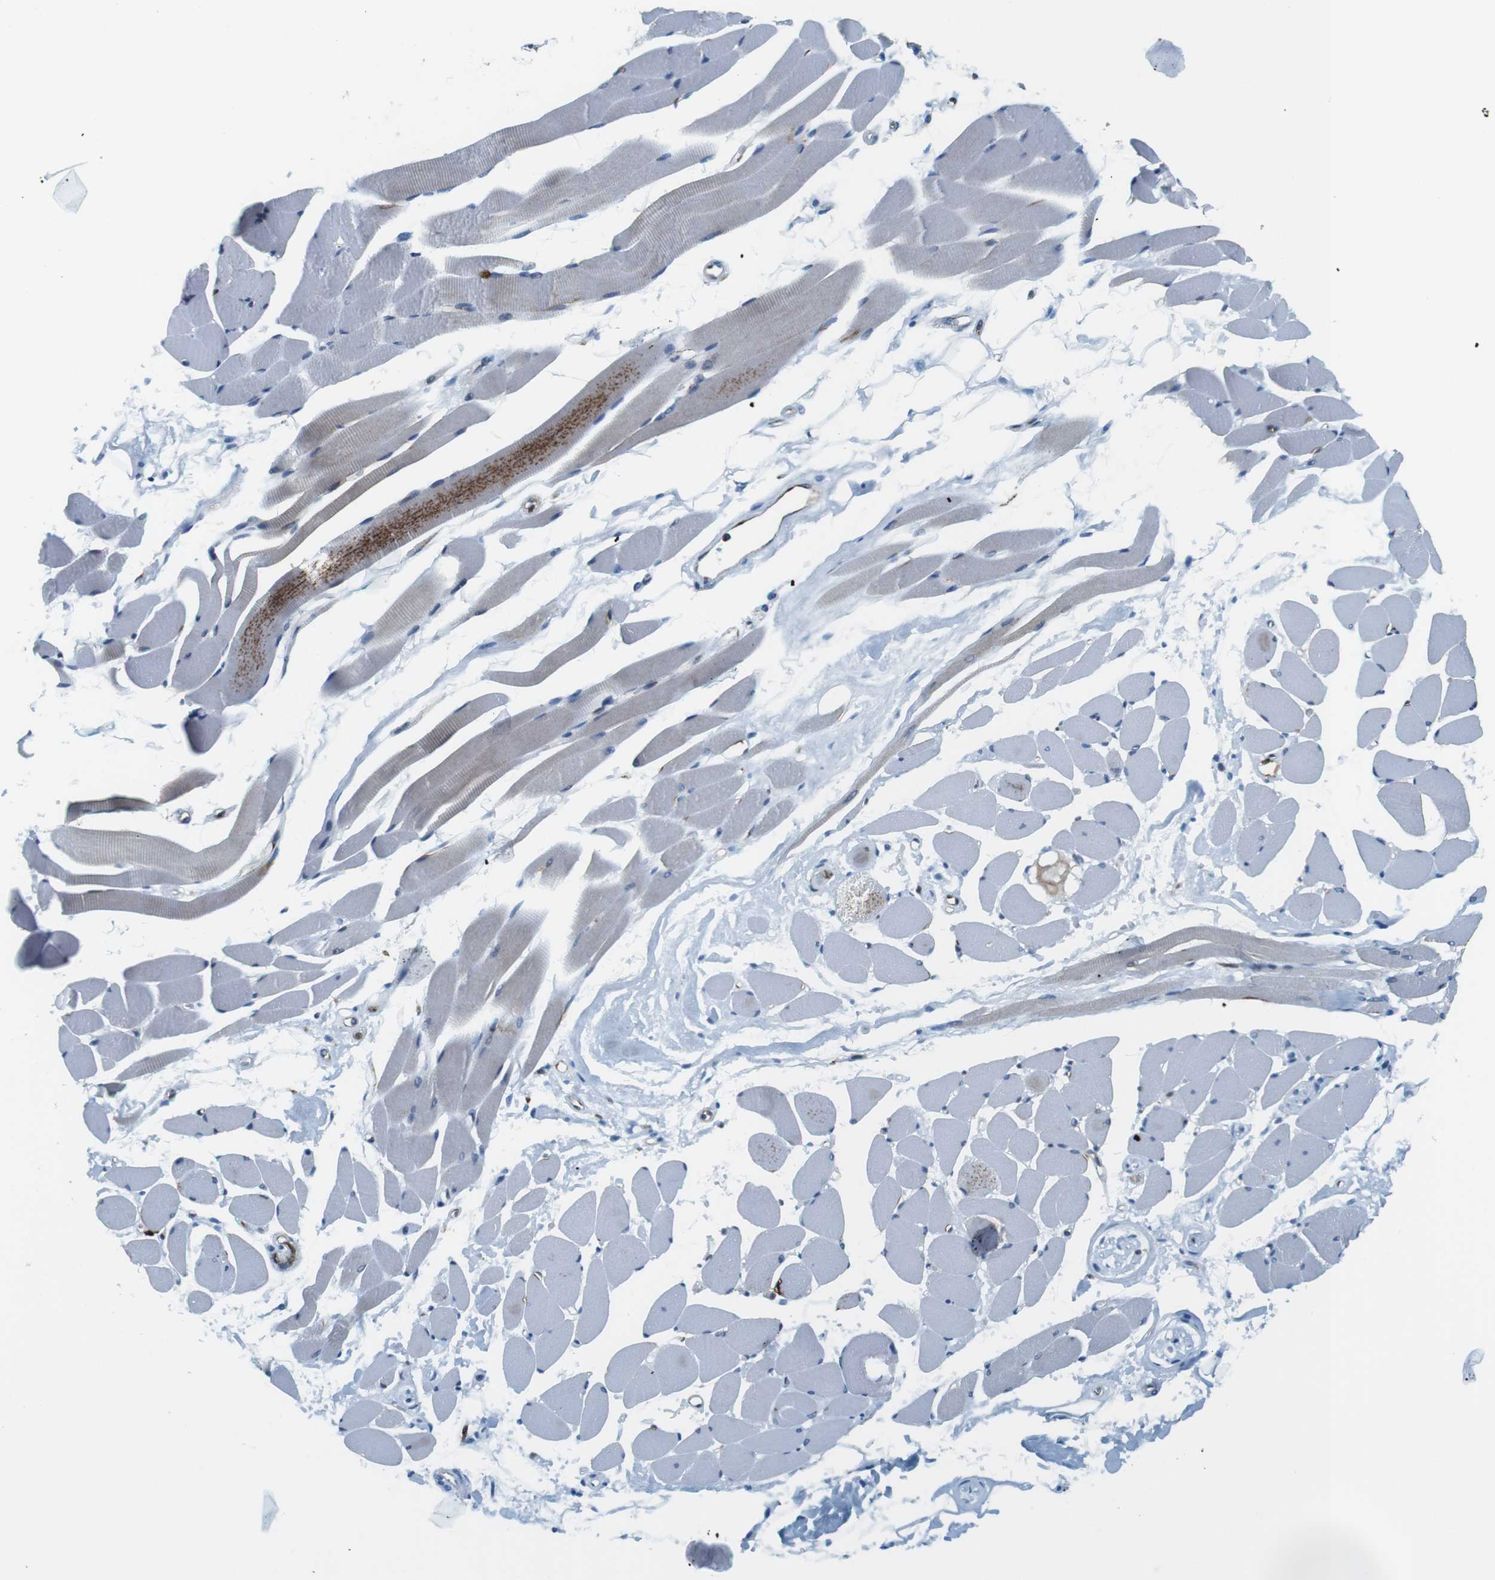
{"staining": {"intensity": "weak", "quantity": "25%-75%", "location": "cytoplasmic/membranous"}, "tissue": "skeletal muscle", "cell_type": "Myocytes", "image_type": "normal", "snomed": [{"axis": "morphology", "description": "Normal tissue, NOS"}, {"axis": "topography", "description": "Skeletal muscle"}, {"axis": "topography", "description": "Peripheral nerve tissue"}], "caption": "Myocytes demonstrate weak cytoplasmic/membranous expression in approximately 25%-75% of cells in unremarkable skeletal muscle.", "gene": "CIITA", "patient": {"sex": "female", "age": 84}}